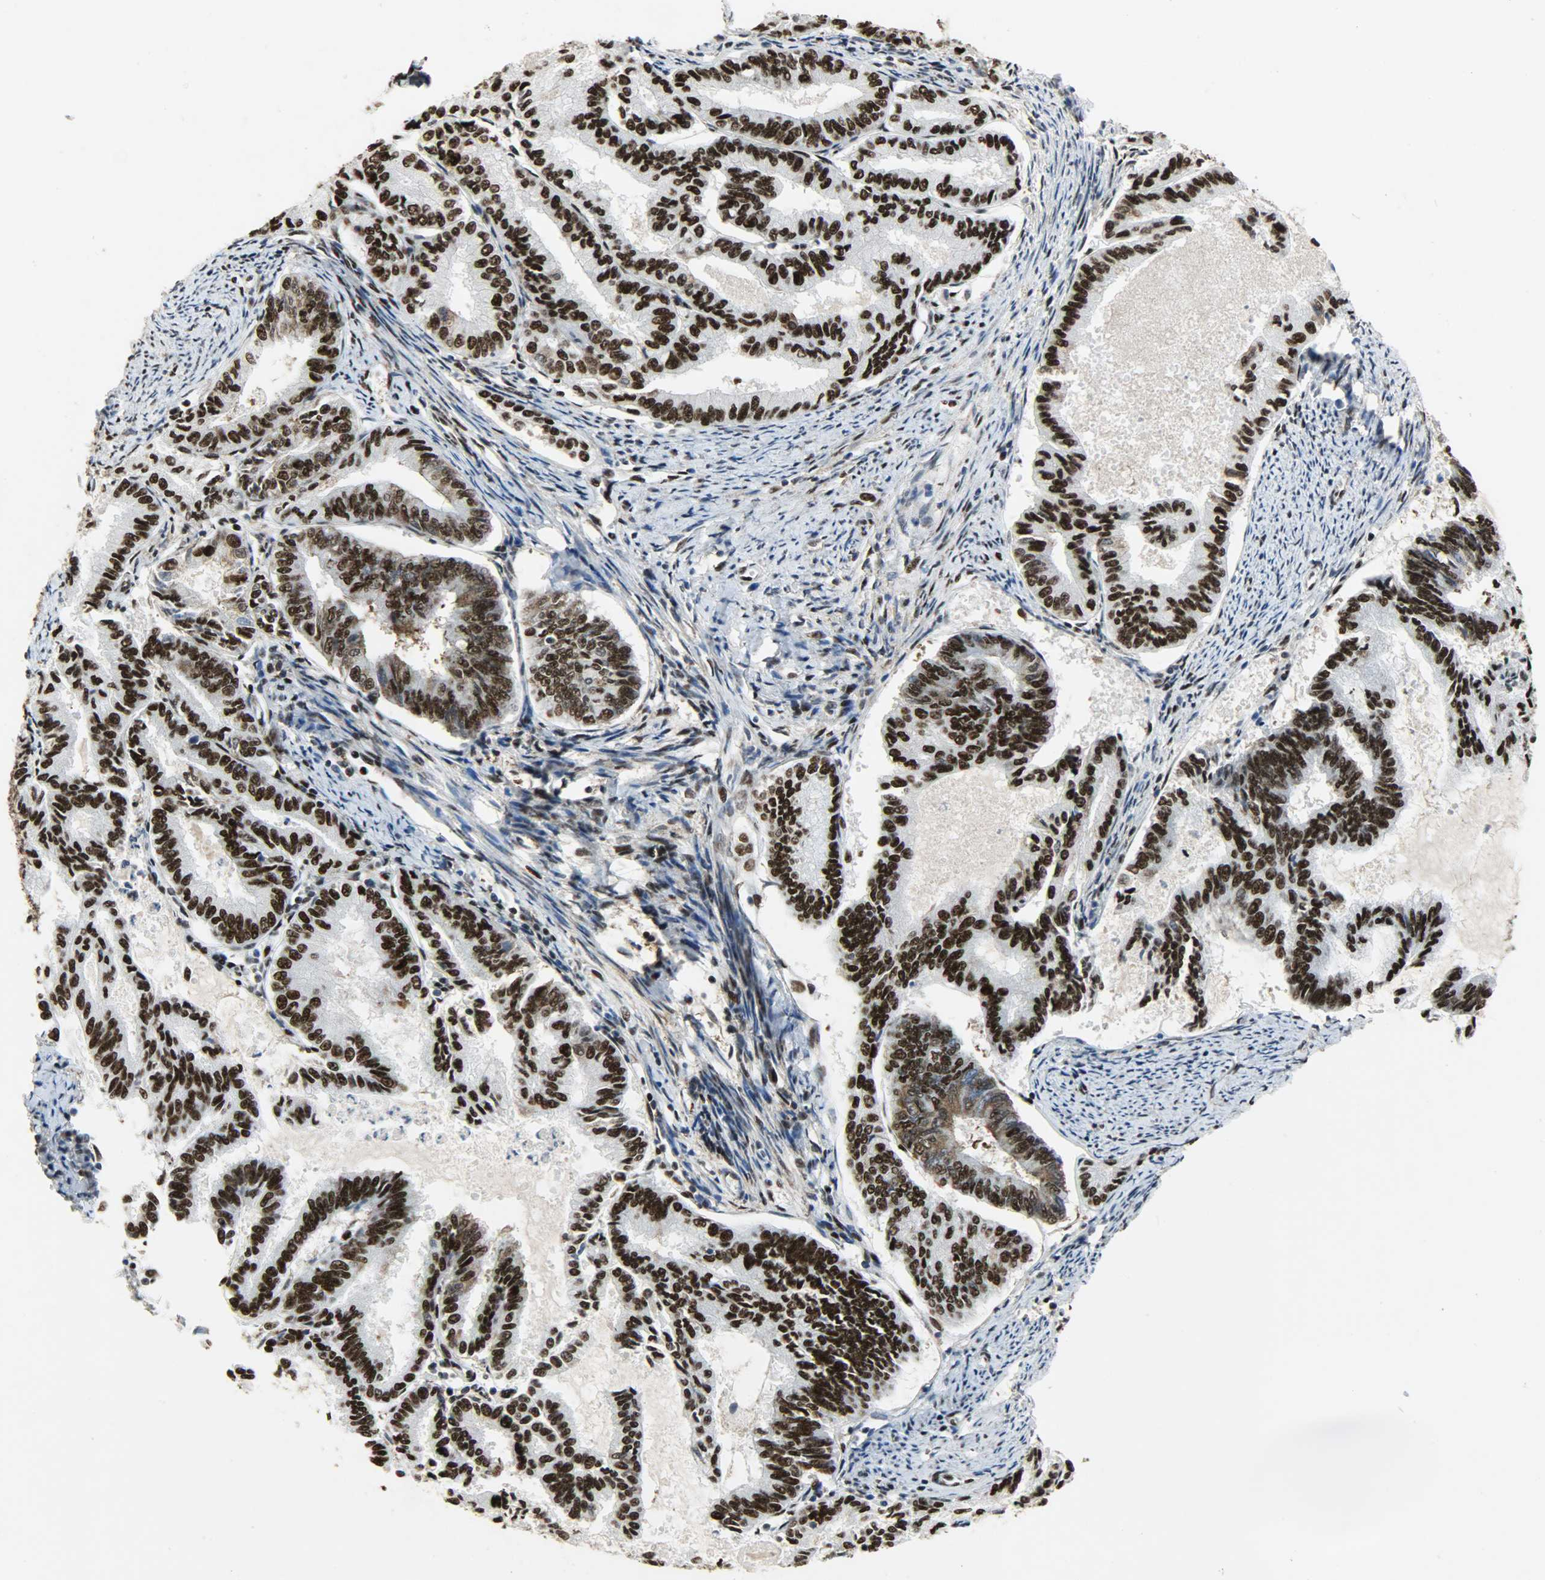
{"staining": {"intensity": "strong", "quantity": ">75%", "location": "nuclear"}, "tissue": "endometrial cancer", "cell_type": "Tumor cells", "image_type": "cancer", "snomed": [{"axis": "morphology", "description": "Adenocarcinoma, NOS"}, {"axis": "topography", "description": "Endometrium"}], "caption": "This histopathology image exhibits IHC staining of endometrial cancer, with high strong nuclear staining in approximately >75% of tumor cells.", "gene": "SSB", "patient": {"sex": "female", "age": 86}}